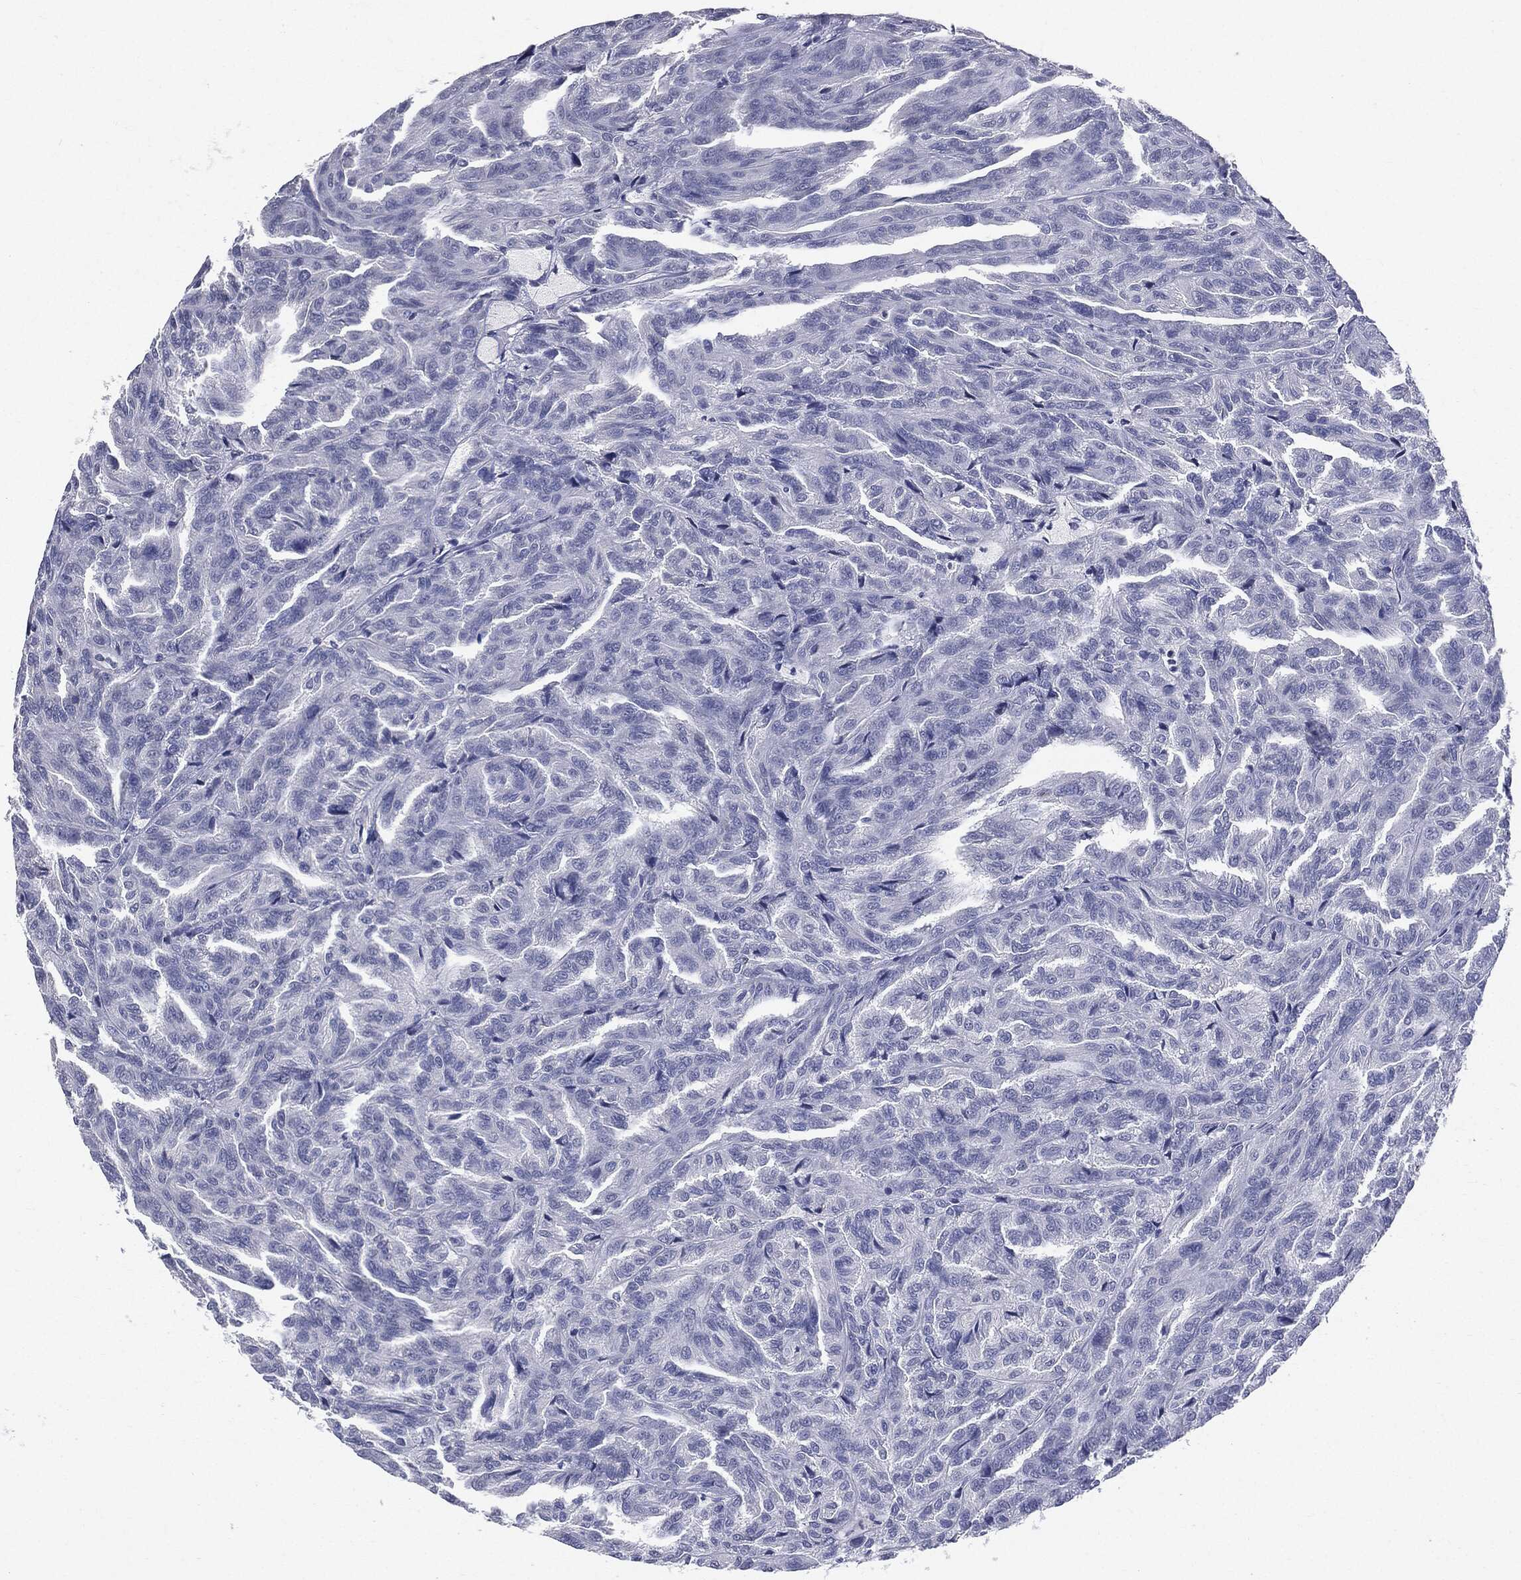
{"staining": {"intensity": "negative", "quantity": "none", "location": "none"}, "tissue": "renal cancer", "cell_type": "Tumor cells", "image_type": "cancer", "snomed": [{"axis": "morphology", "description": "Adenocarcinoma, NOS"}, {"axis": "topography", "description": "Kidney"}], "caption": "Tumor cells are negative for protein expression in human renal cancer.", "gene": "TSHB", "patient": {"sex": "male", "age": 79}}